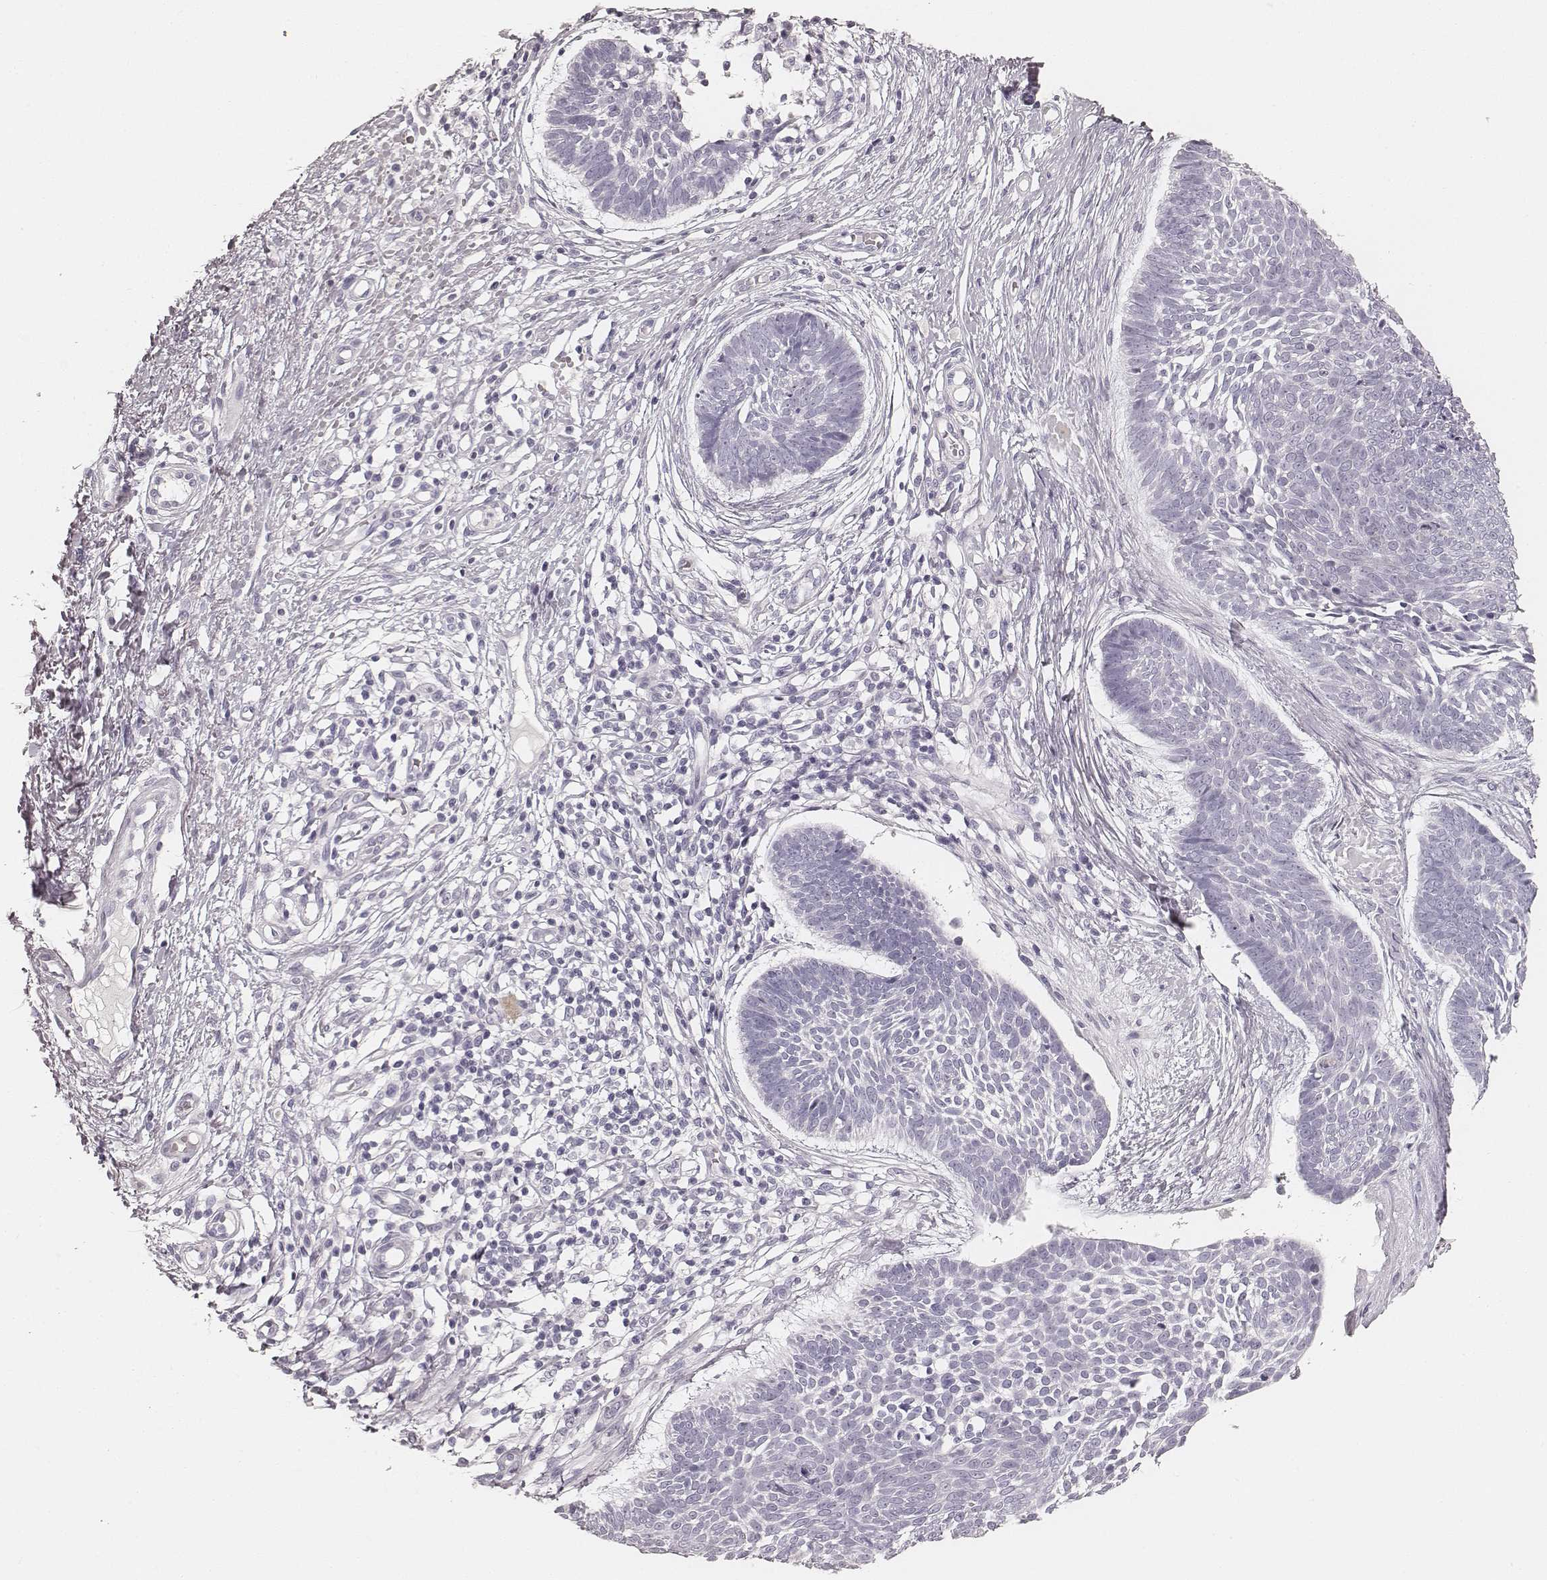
{"staining": {"intensity": "negative", "quantity": "none", "location": "none"}, "tissue": "skin cancer", "cell_type": "Tumor cells", "image_type": "cancer", "snomed": [{"axis": "morphology", "description": "Basal cell carcinoma"}, {"axis": "topography", "description": "Skin"}], "caption": "There is no significant expression in tumor cells of basal cell carcinoma (skin).", "gene": "HNF4G", "patient": {"sex": "male", "age": 85}}